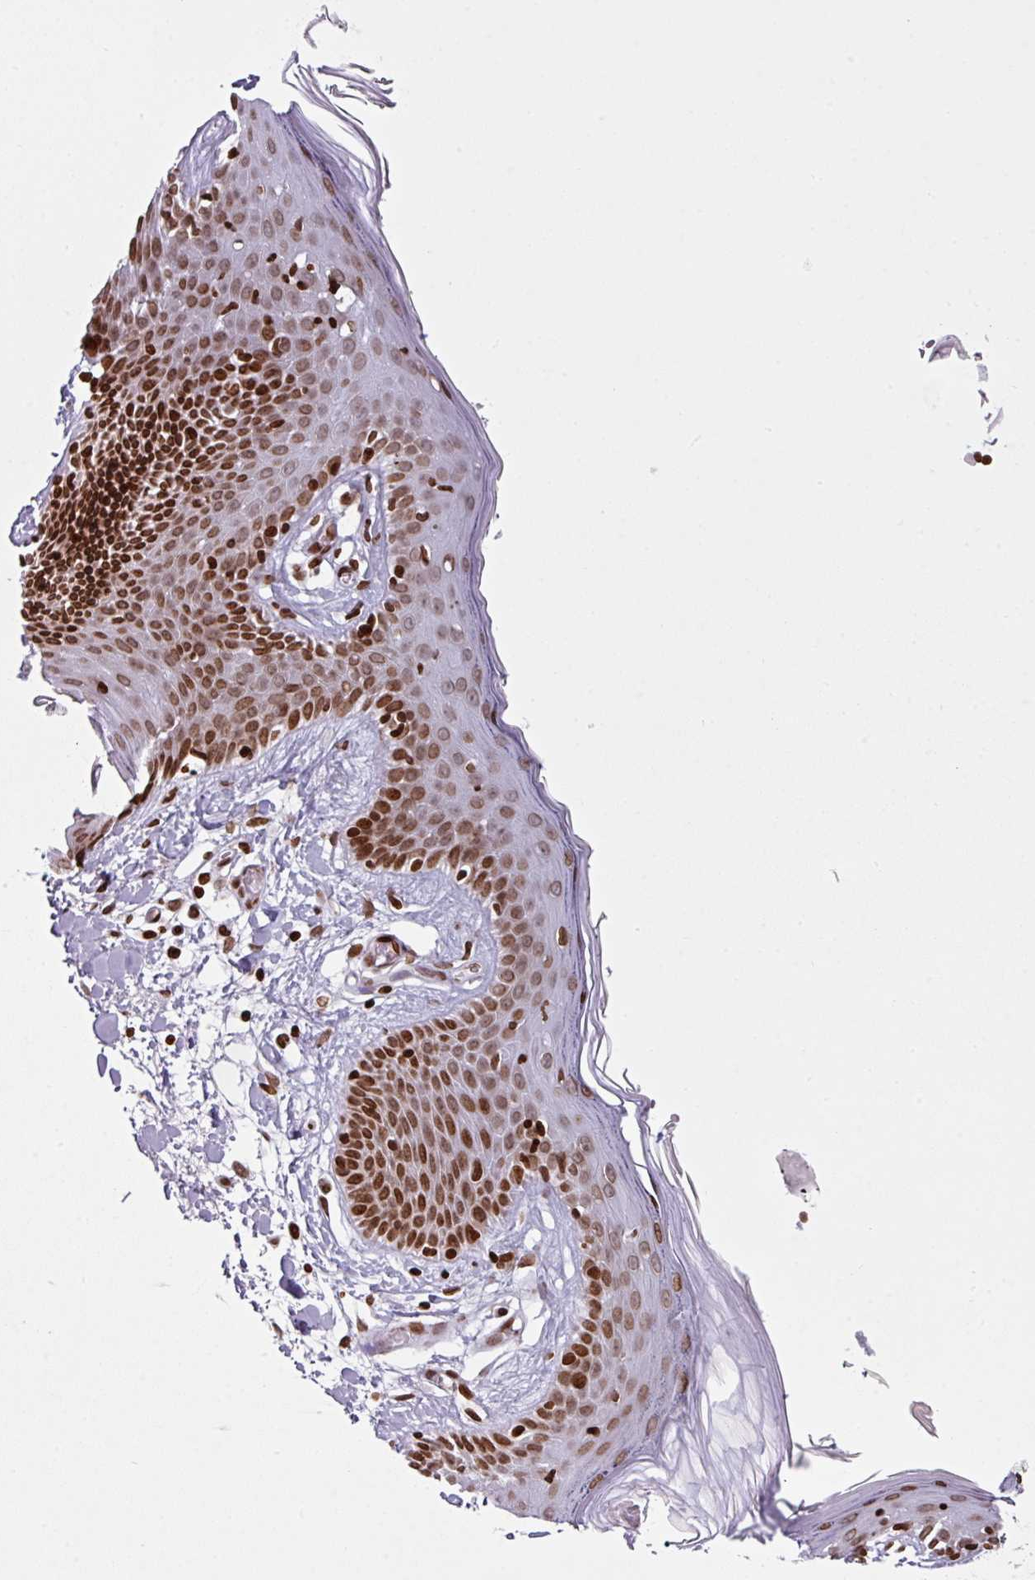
{"staining": {"intensity": "moderate", "quantity": ">75%", "location": "nuclear"}, "tissue": "skin", "cell_type": "Fibroblasts", "image_type": "normal", "snomed": [{"axis": "morphology", "description": "Normal tissue, NOS"}, {"axis": "topography", "description": "Skin"}], "caption": "IHC image of normal skin: skin stained using immunohistochemistry displays medium levels of moderate protein expression localized specifically in the nuclear of fibroblasts, appearing as a nuclear brown color.", "gene": "RASL11A", "patient": {"sex": "male", "age": 79}}